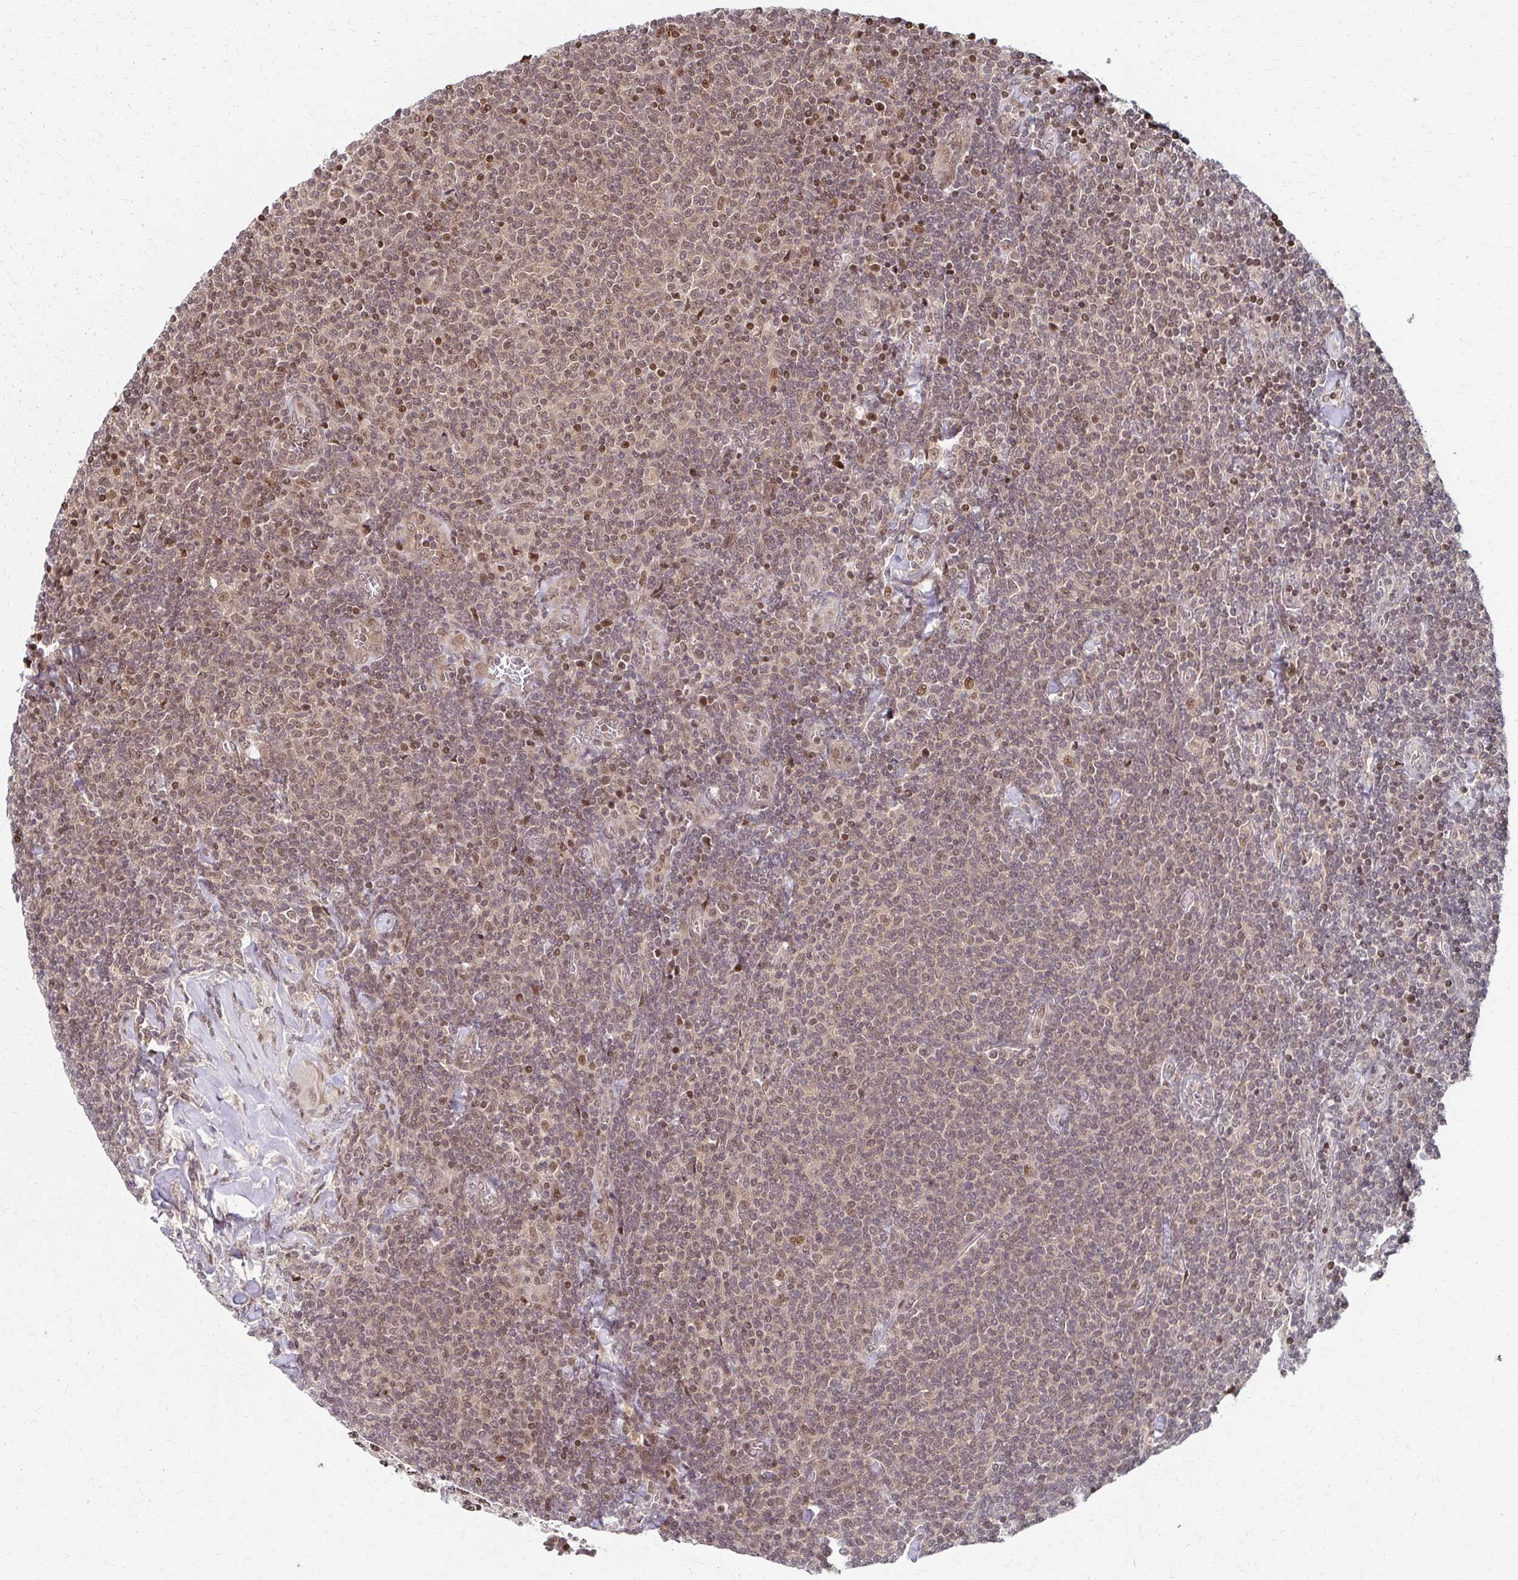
{"staining": {"intensity": "weak", "quantity": "<25%", "location": "nuclear"}, "tissue": "lymphoma", "cell_type": "Tumor cells", "image_type": "cancer", "snomed": [{"axis": "morphology", "description": "Malignant lymphoma, non-Hodgkin's type, Low grade"}, {"axis": "topography", "description": "Lymph node"}], "caption": "Tumor cells show no significant protein staining in lymphoma.", "gene": "PSMD7", "patient": {"sex": "male", "age": 52}}